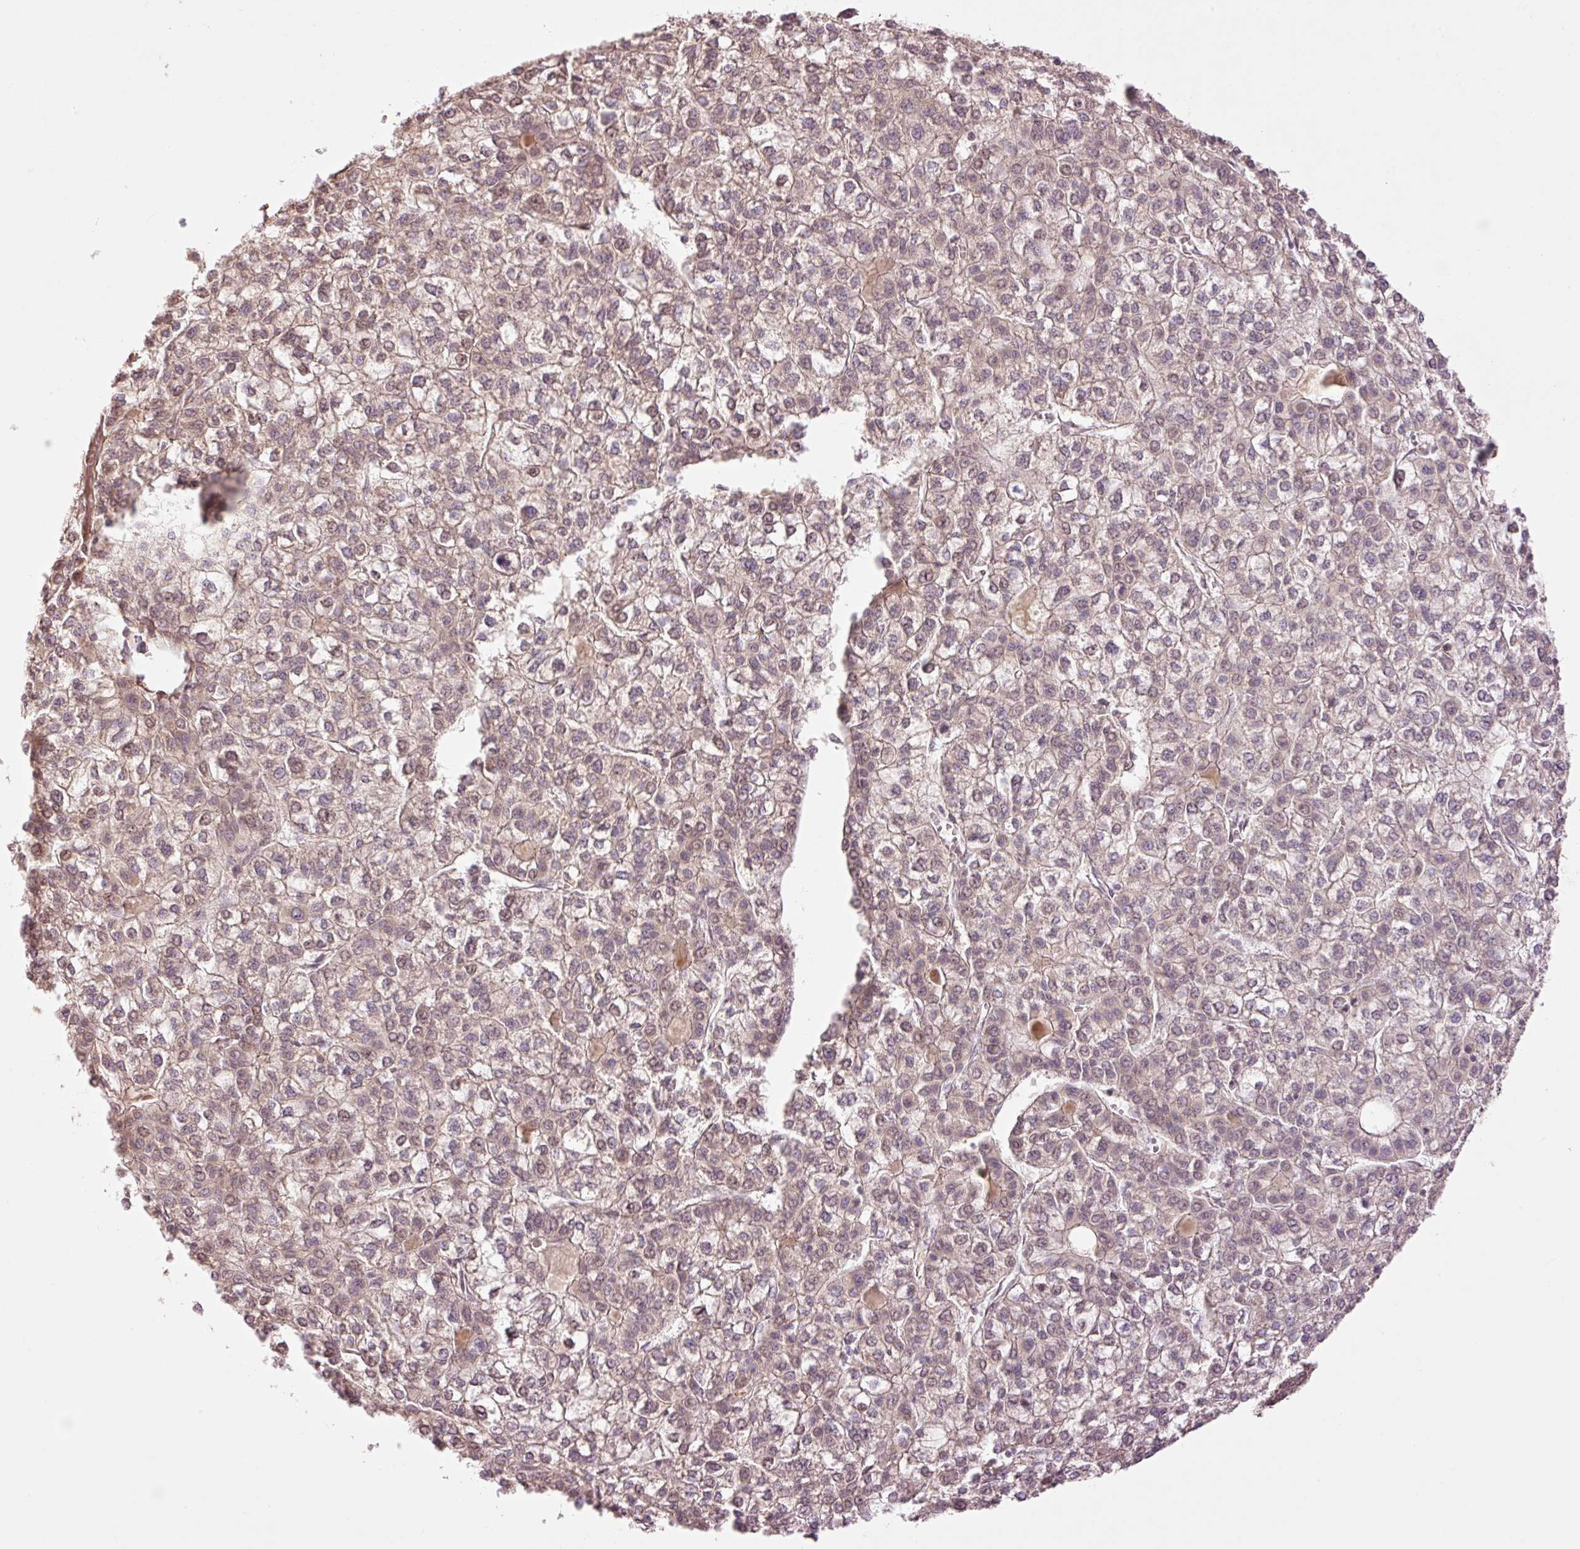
{"staining": {"intensity": "weak", "quantity": "<25%", "location": "nuclear"}, "tissue": "liver cancer", "cell_type": "Tumor cells", "image_type": "cancer", "snomed": [{"axis": "morphology", "description": "Carcinoma, Hepatocellular, NOS"}, {"axis": "topography", "description": "Liver"}], "caption": "An IHC histopathology image of liver cancer is shown. There is no staining in tumor cells of liver cancer.", "gene": "SLC29A3", "patient": {"sex": "female", "age": 43}}